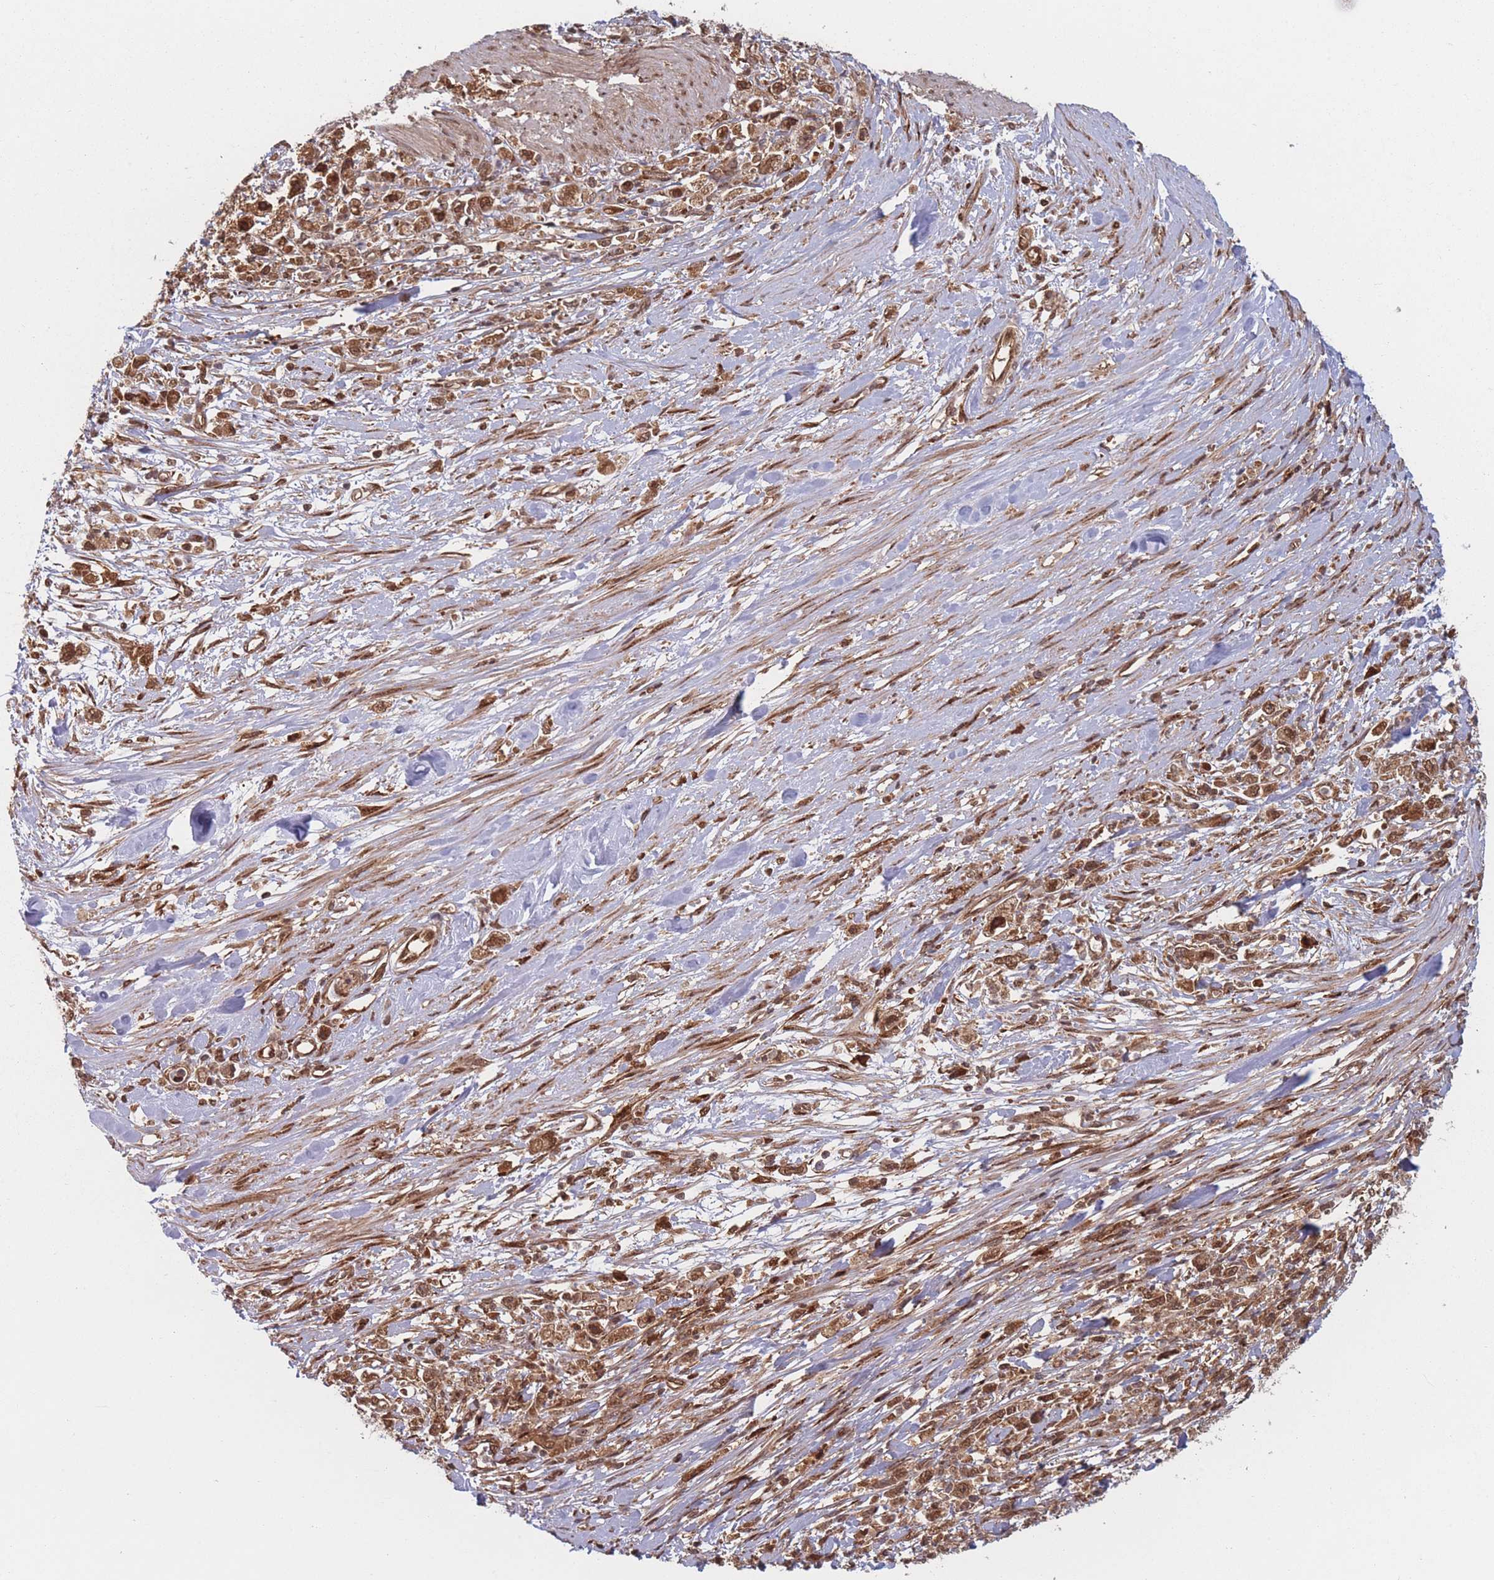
{"staining": {"intensity": "moderate", "quantity": ">75%", "location": "cytoplasmic/membranous,nuclear"}, "tissue": "stomach cancer", "cell_type": "Tumor cells", "image_type": "cancer", "snomed": [{"axis": "morphology", "description": "Adenocarcinoma, NOS"}, {"axis": "topography", "description": "Stomach"}], "caption": "A photomicrograph of stomach adenocarcinoma stained for a protein shows moderate cytoplasmic/membranous and nuclear brown staining in tumor cells.", "gene": "PODXL2", "patient": {"sex": "female", "age": 59}}